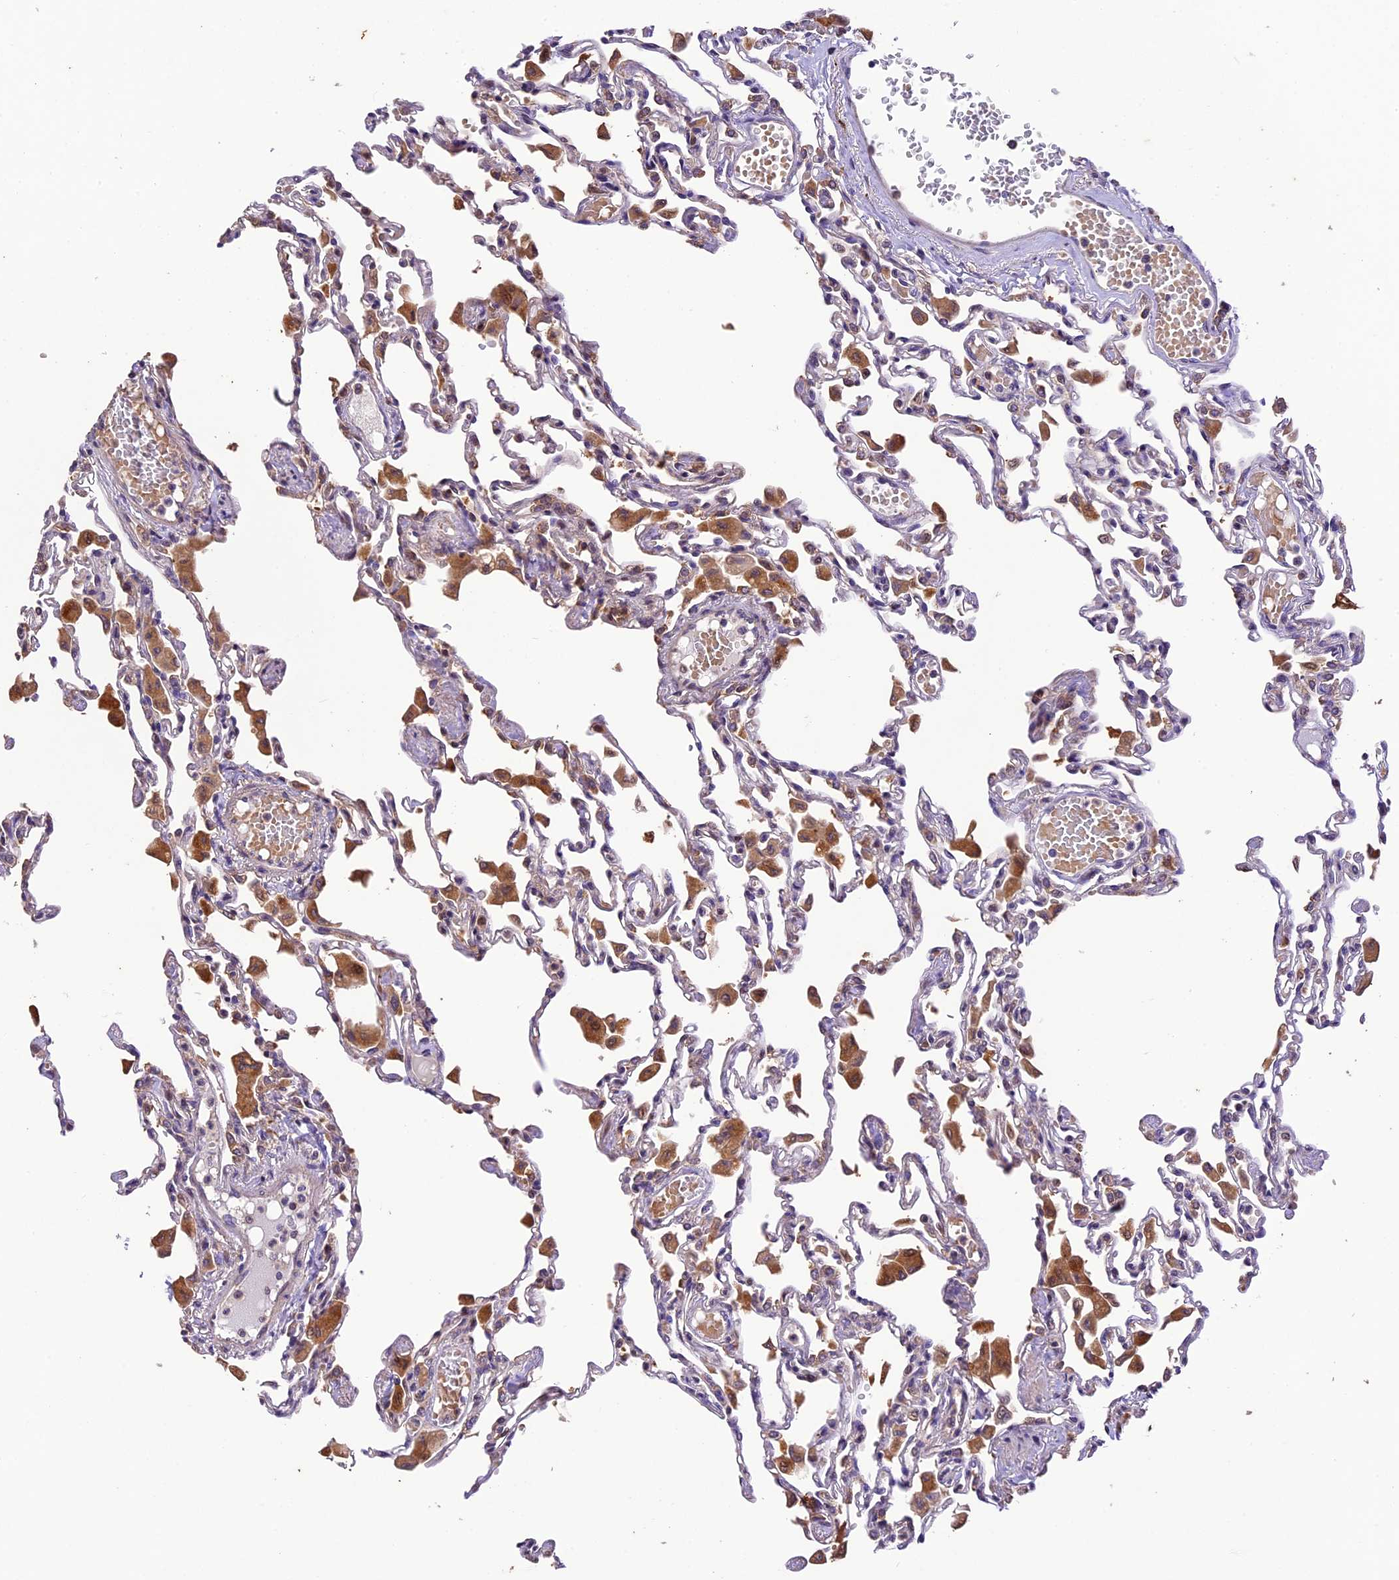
{"staining": {"intensity": "negative", "quantity": "none", "location": "none"}, "tissue": "lung", "cell_type": "Alveolar cells", "image_type": "normal", "snomed": [{"axis": "morphology", "description": "Normal tissue, NOS"}, {"axis": "topography", "description": "Bronchus"}, {"axis": "topography", "description": "Lung"}], "caption": "This micrograph is of unremarkable lung stained with immunohistochemistry (IHC) to label a protein in brown with the nuclei are counter-stained blue. There is no staining in alveolar cells.", "gene": "DGKH", "patient": {"sex": "female", "age": 49}}